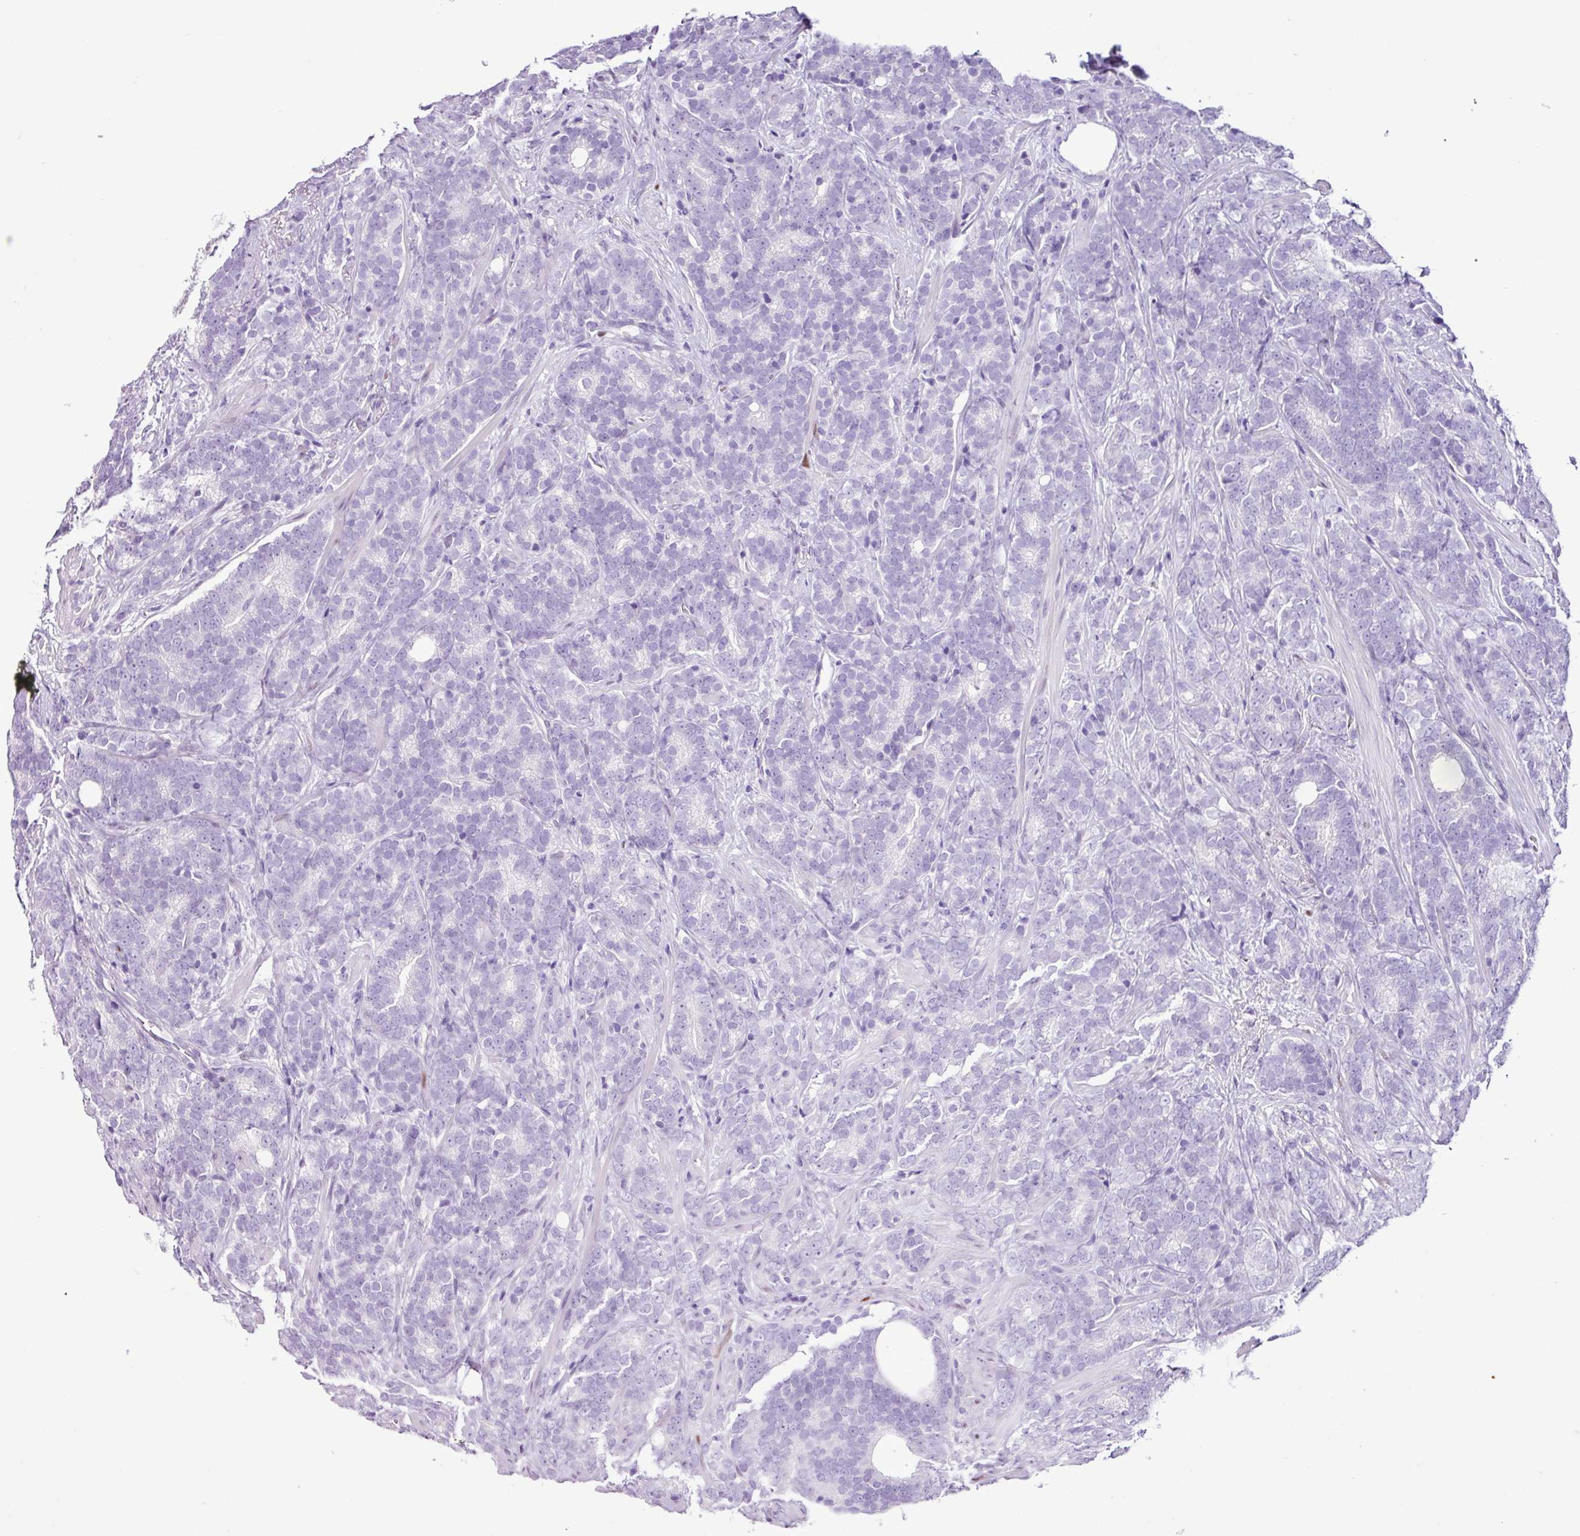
{"staining": {"intensity": "negative", "quantity": "none", "location": "none"}, "tissue": "prostate cancer", "cell_type": "Tumor cells", "image_type": "cancer", "snomed": [{"axis": "morphology", "description": "Adenocarcinoma, High grade"}, {"axis": "topography", "description": "Prostate"}], "caption": "The immunohistochemistry (IHC) histopathology image has no significant staining in tumor cells of prostate cancer (high-grade adenocarcinoma) tissue. (Immunohistochemistry (ihc), brightfield microscopy, high magnification).", "gene": "PGR", "patient": {"sex": "male", "age": 64}}